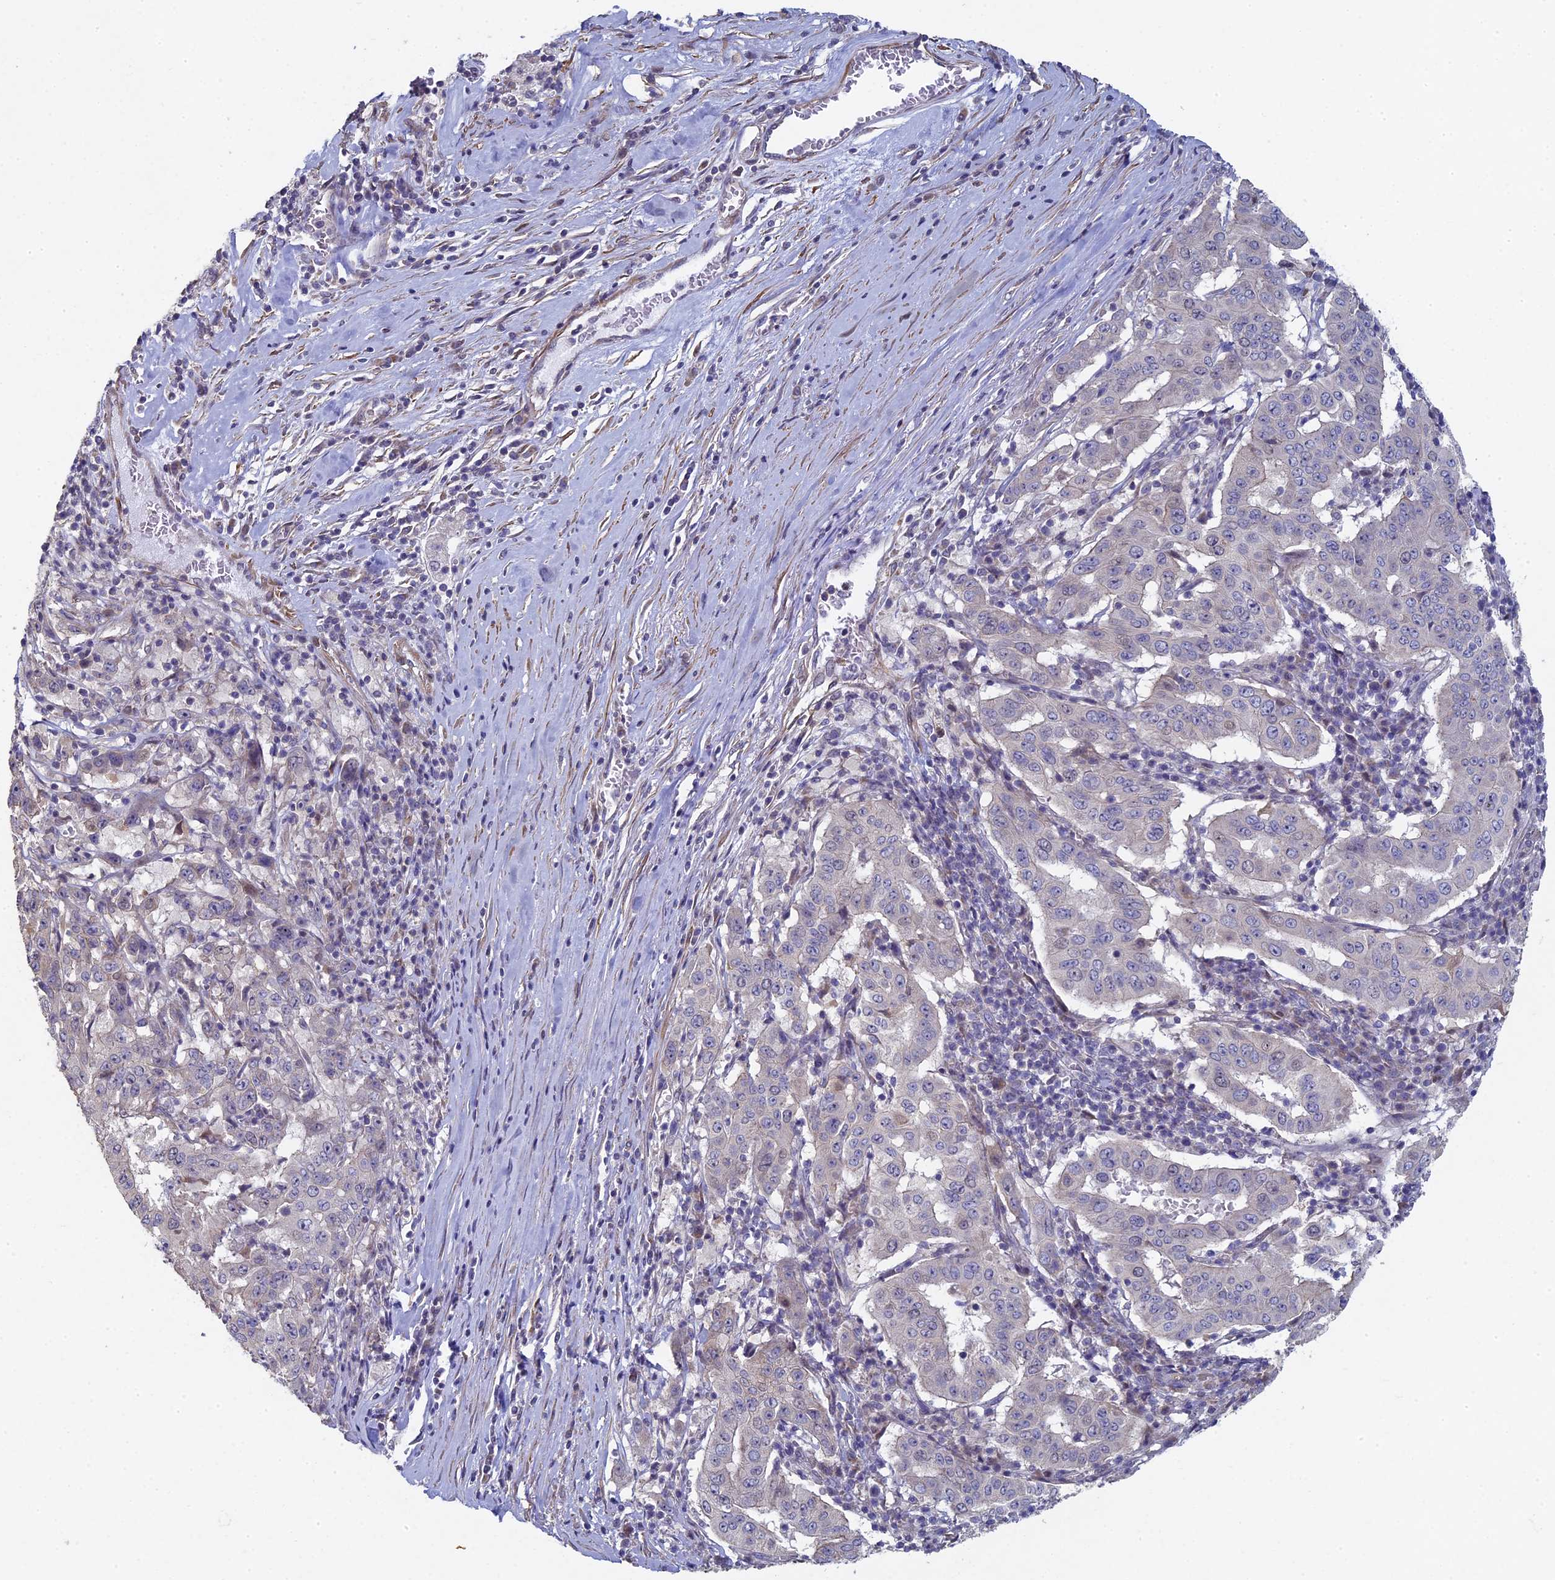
{"staining": {"intensity": "negative", "quantity": "none", "location": "none"}, "tissue": "pancreatic cancer", "cell_type": "Tumor cells", "image_type": "cancer", "snomed": [{"axis": "morphology", "description": "Adenocarcinoma, NOS"}, {"axis": "topography", "description": "Pancreas"}], "caption": "This is an immunohistochemistry histopathology image of adenocarcinoma (pancreatic). There is no staining in tumor cells.", "gene": "DIXDC1", "patient": {"sex": "male", "age": 63}}